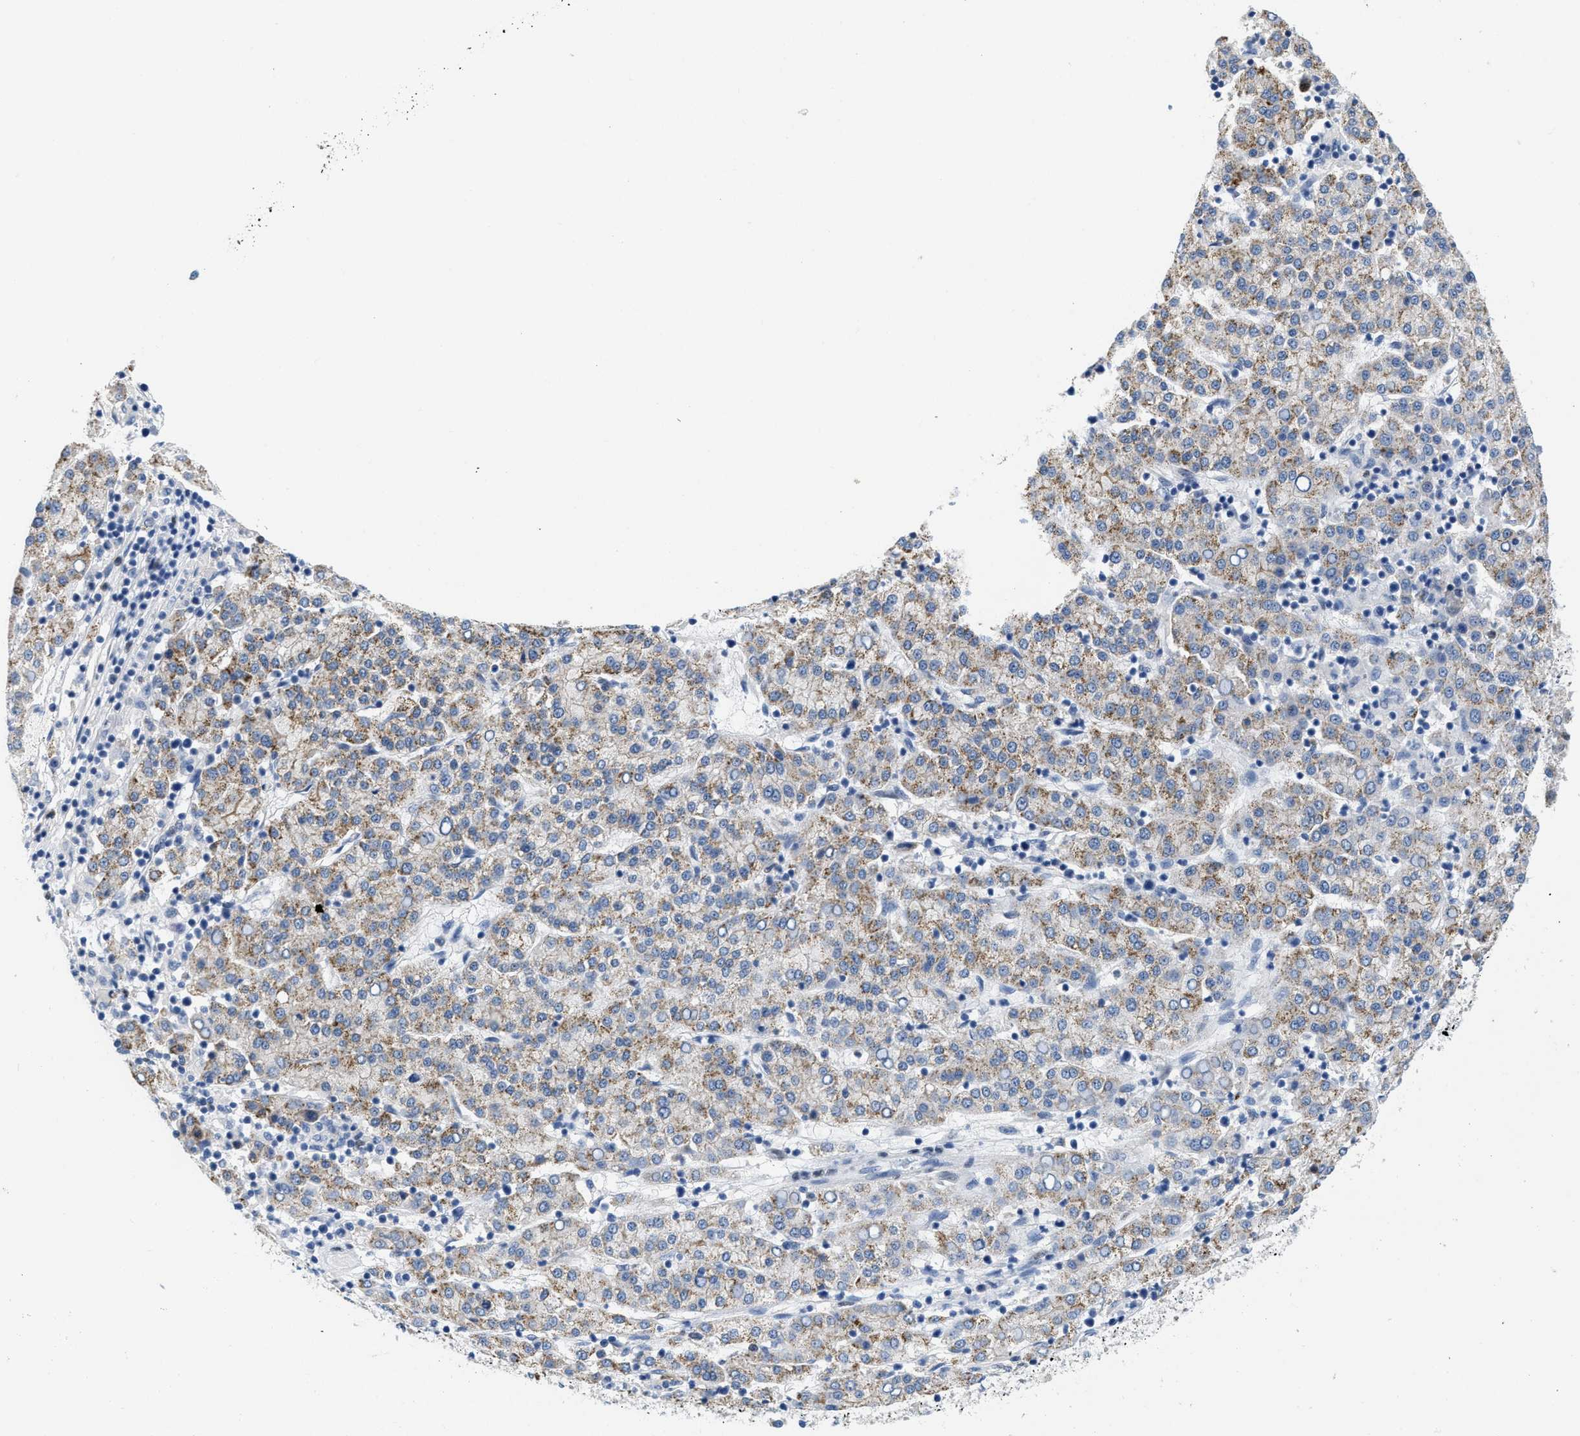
{"staining": {"intensity": "moderate", "quantity": "<25%", "location": "cytoplasmic/membranous"}, "tissue": "liver cancer", "cell_type": "Tumor cells", "image_type": "cancer", "snomed": [{"axis": "morphology", "description": "Carcinoma, Hepatocellular, NOS"}, {"axis": "topography", "description": "Liver"}], "caption": "Approximately <25% of tumor cells in human liver cancer (hepatocellular carcinoma) display moderate cytoplasmic/membranous protein expression as visualized by brown immunohistochemical staining.", "gene": "NFIX", "patient": {"sex": "female", "age": 58}}